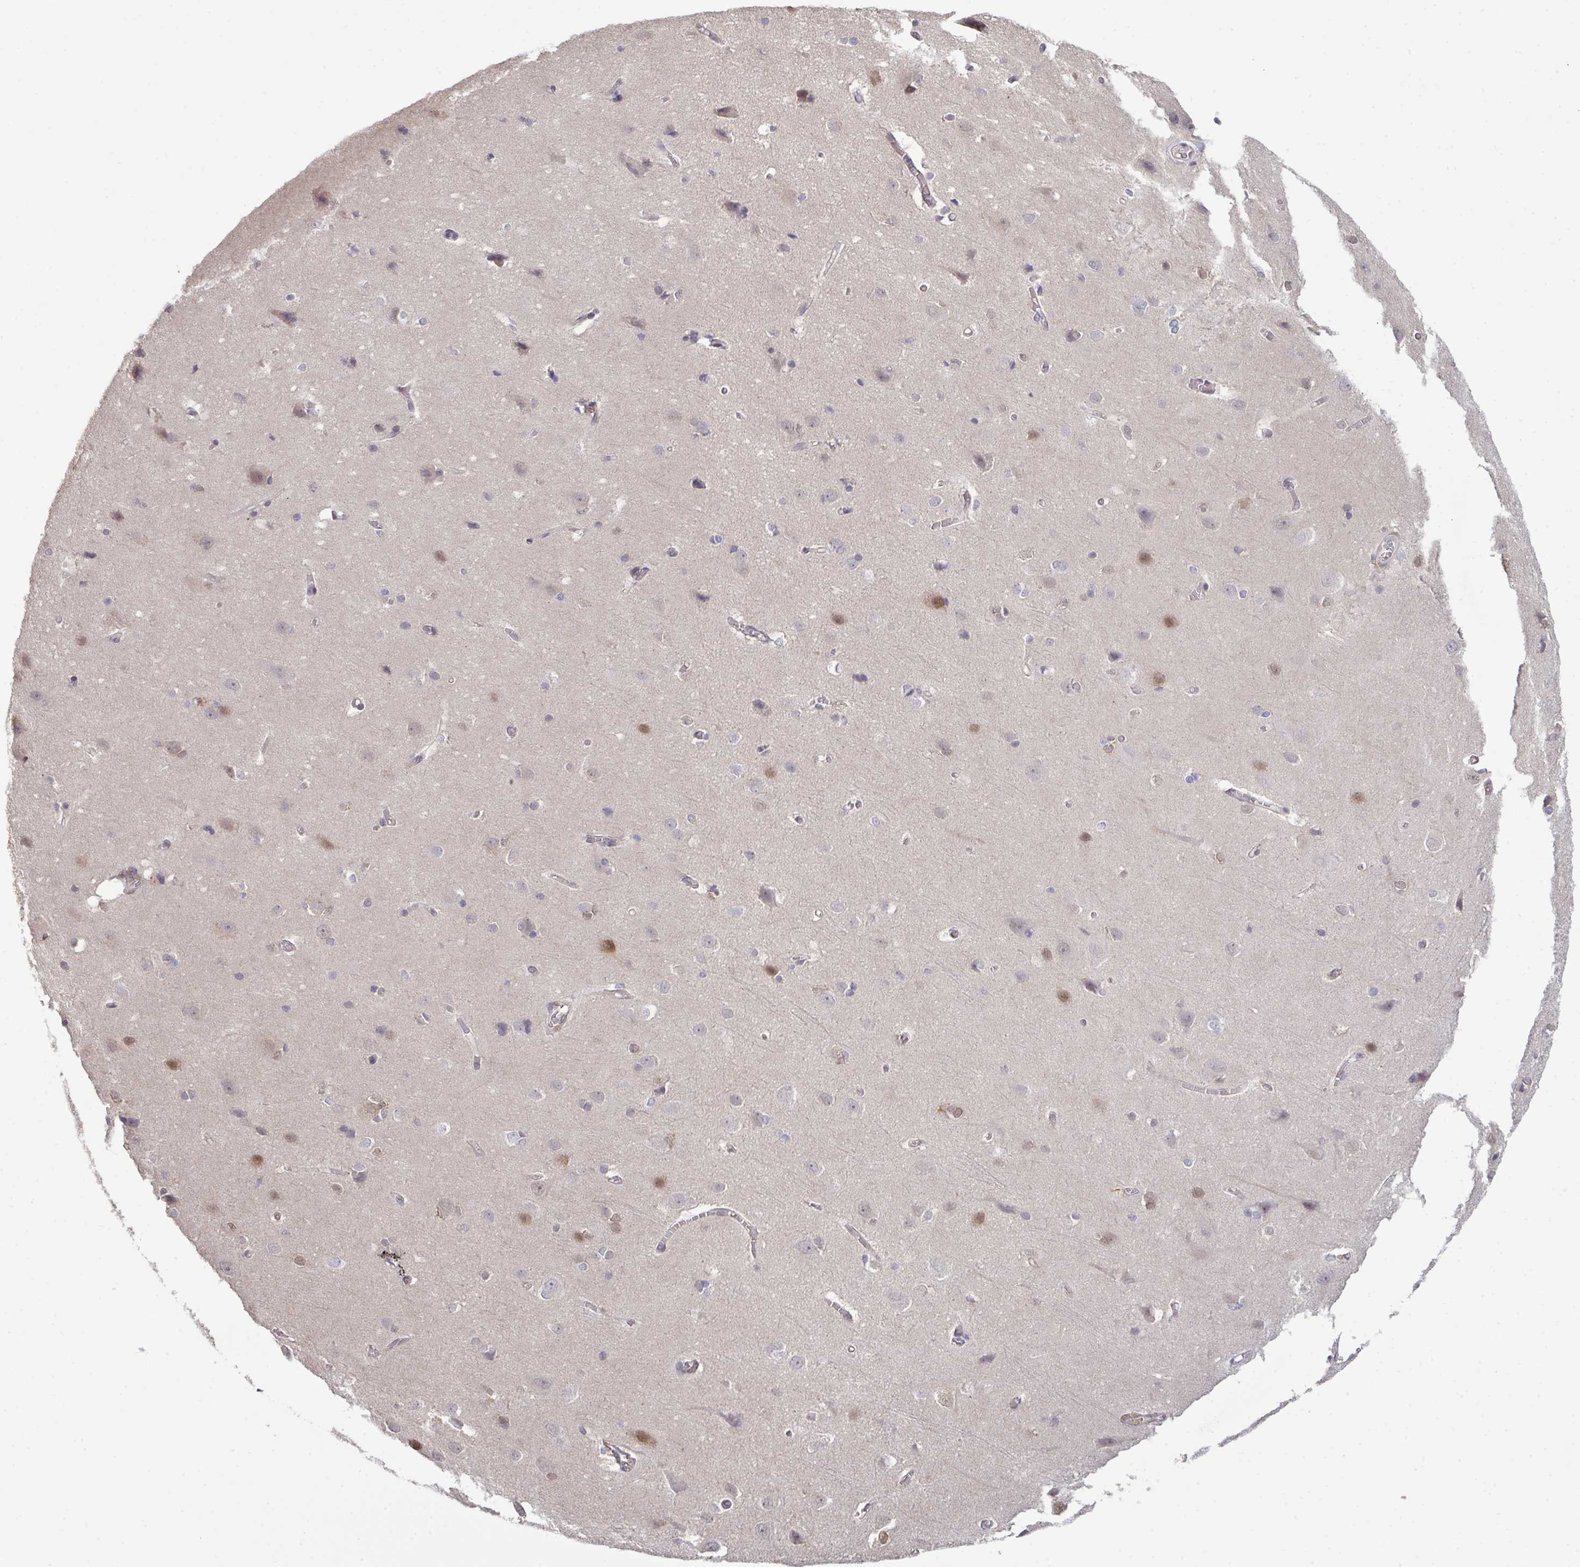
{"staining": {"intensity": "weak", "quantity": "<25%", "location": "cytoplasmic/membranous"}, "tissue": "cerebral cortex", "cell_type": "Endothelial cells", "image_type": "normal", "snomed": [{"axis": "morphology", "description": "Normal tissue, NOS"}, {"axis": "topography", "description": "Cerebral cortex"}], "caption": "DAB (3,3'-diaminobenzidine) immunohistochemical staining of normal cerebral cortex exhibits no significant staining in endothelial cells. (Immunohistochemistry (ihc), brightfield microscopy, high magnification).", "gene": "SETD7", "patient": {"sex": "male", "age": 37}}